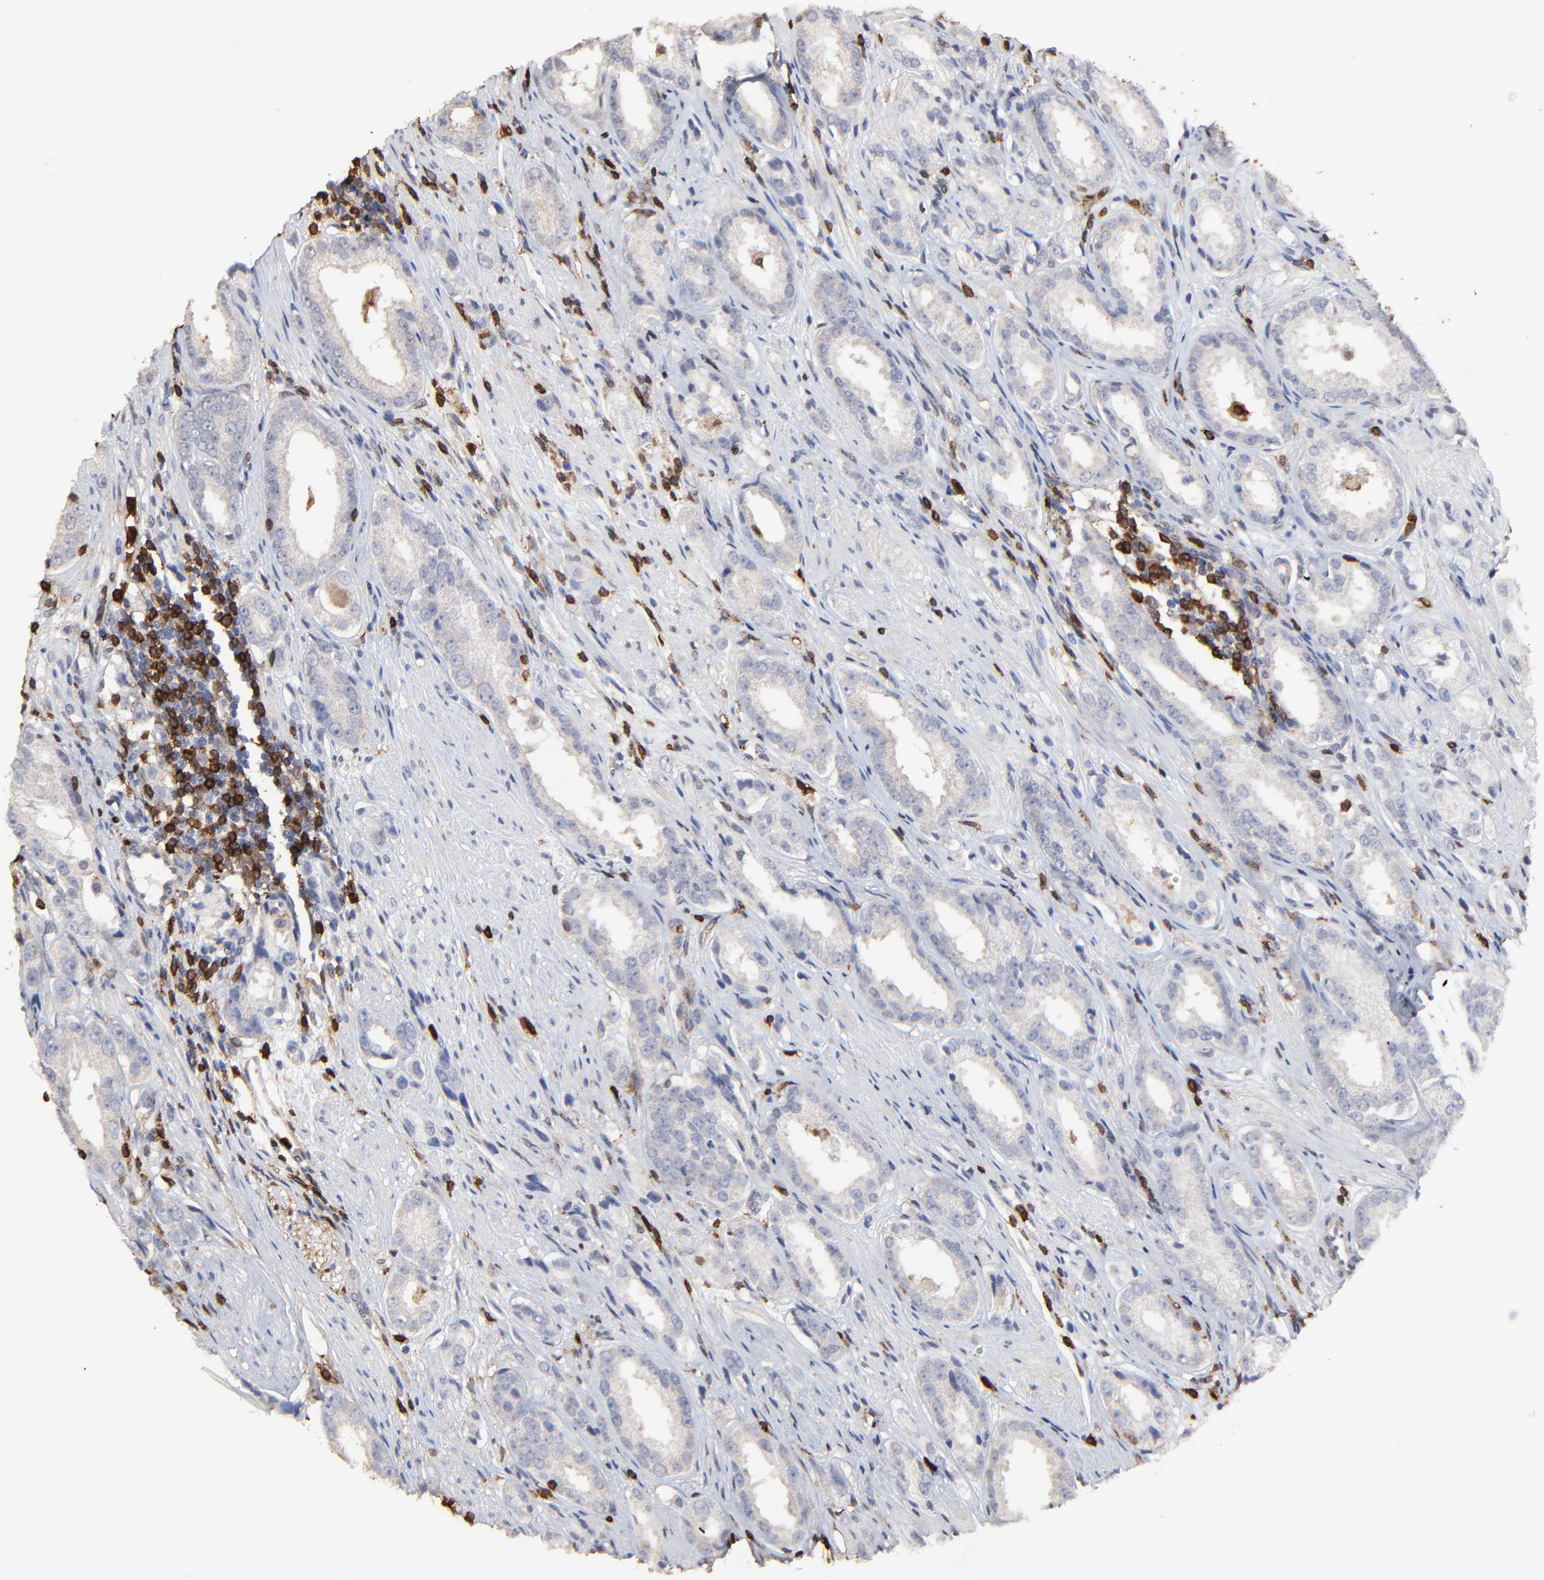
{"staining": {"intensity": "weak", "quantity": "25%-75%", "location": "cytoplasmic/membranous"}, "tissue": "prostate cancer", "cell_type": "Tumor cells", "image_type": "cancer", "snomed": [{"axis": "morphology", "description": "Adenocarcinoma, Medium grade"}, {"axis": "topography", "description": "Prostate"}], "caption": "This histopathology image reveals adenocarcinoma (medium-grade) (prostate) stained with IHC to label a protein in brown. The cytoplasmic/membranous of tumor cells show weak positivity for the protein. Nuclei are counter-stained blue.", "gene": "SLC6A14", "patient": {"sex": "male", "age": 53}}